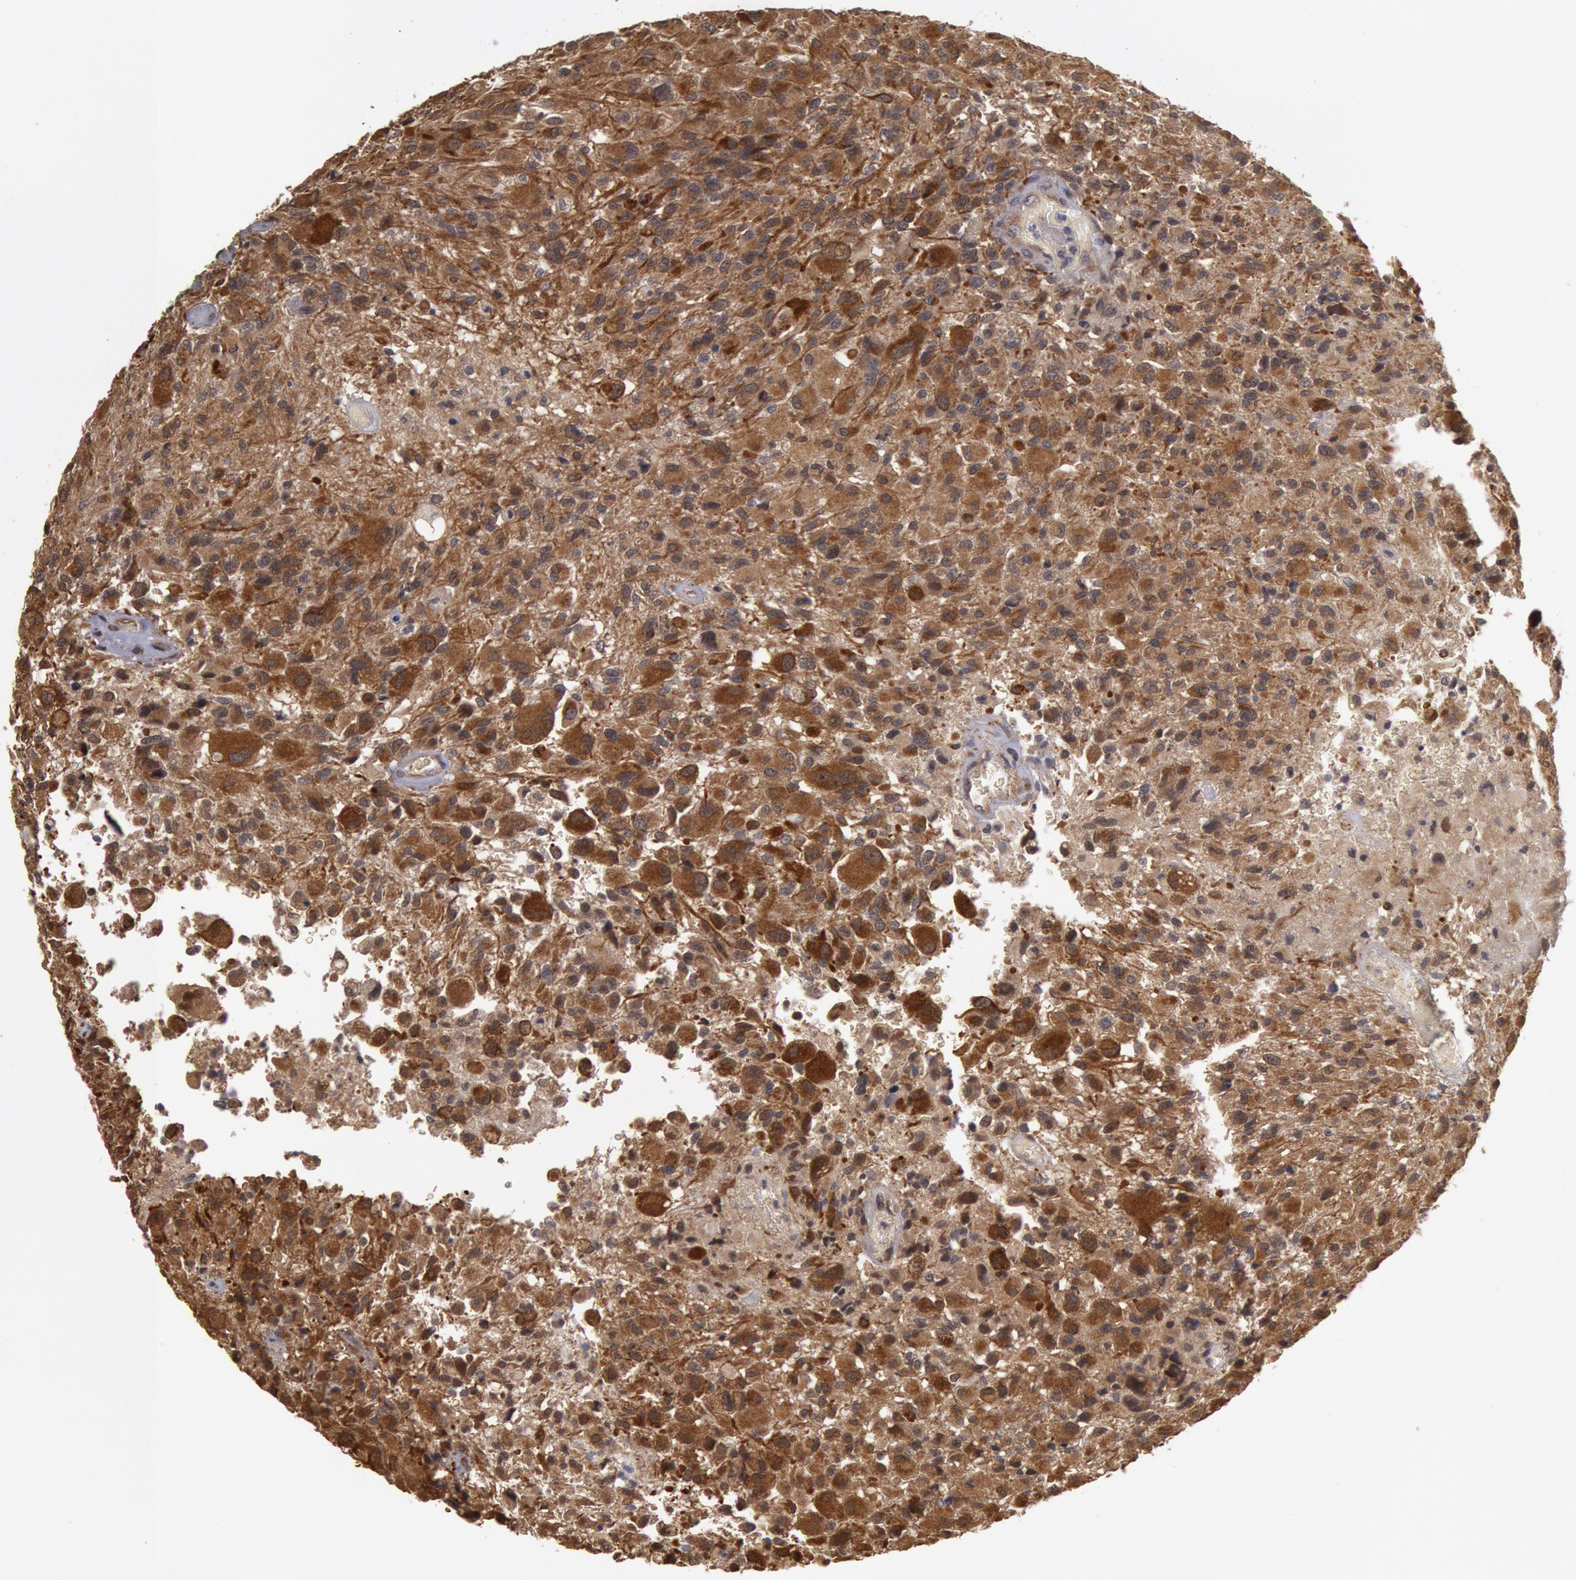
{"staining": {"intensity": "strong", "quantity": ">75%", "location": "cytoplasmic/membranous"}, "tissue": "glioma", "cell_type": "Tumor cells", "image_type": "cancer", "snomed": [{"axis": "morphology", "description": "Glioma, malignant, High grade"}, {"axis": "topography", "description": "Brain"}], "caption": "Tumor cells demonstrate high levels of strong cytoplasmic/membranous staining in about >75% of cells in high-grade glioma (malignant). The protein of interest is stained brown, and the nuclei are stained in blue (DAB IHC with brightfield microscopy, high magnification).", "gene": "USP14", "patient": {"sex": "male", "age": 69}}